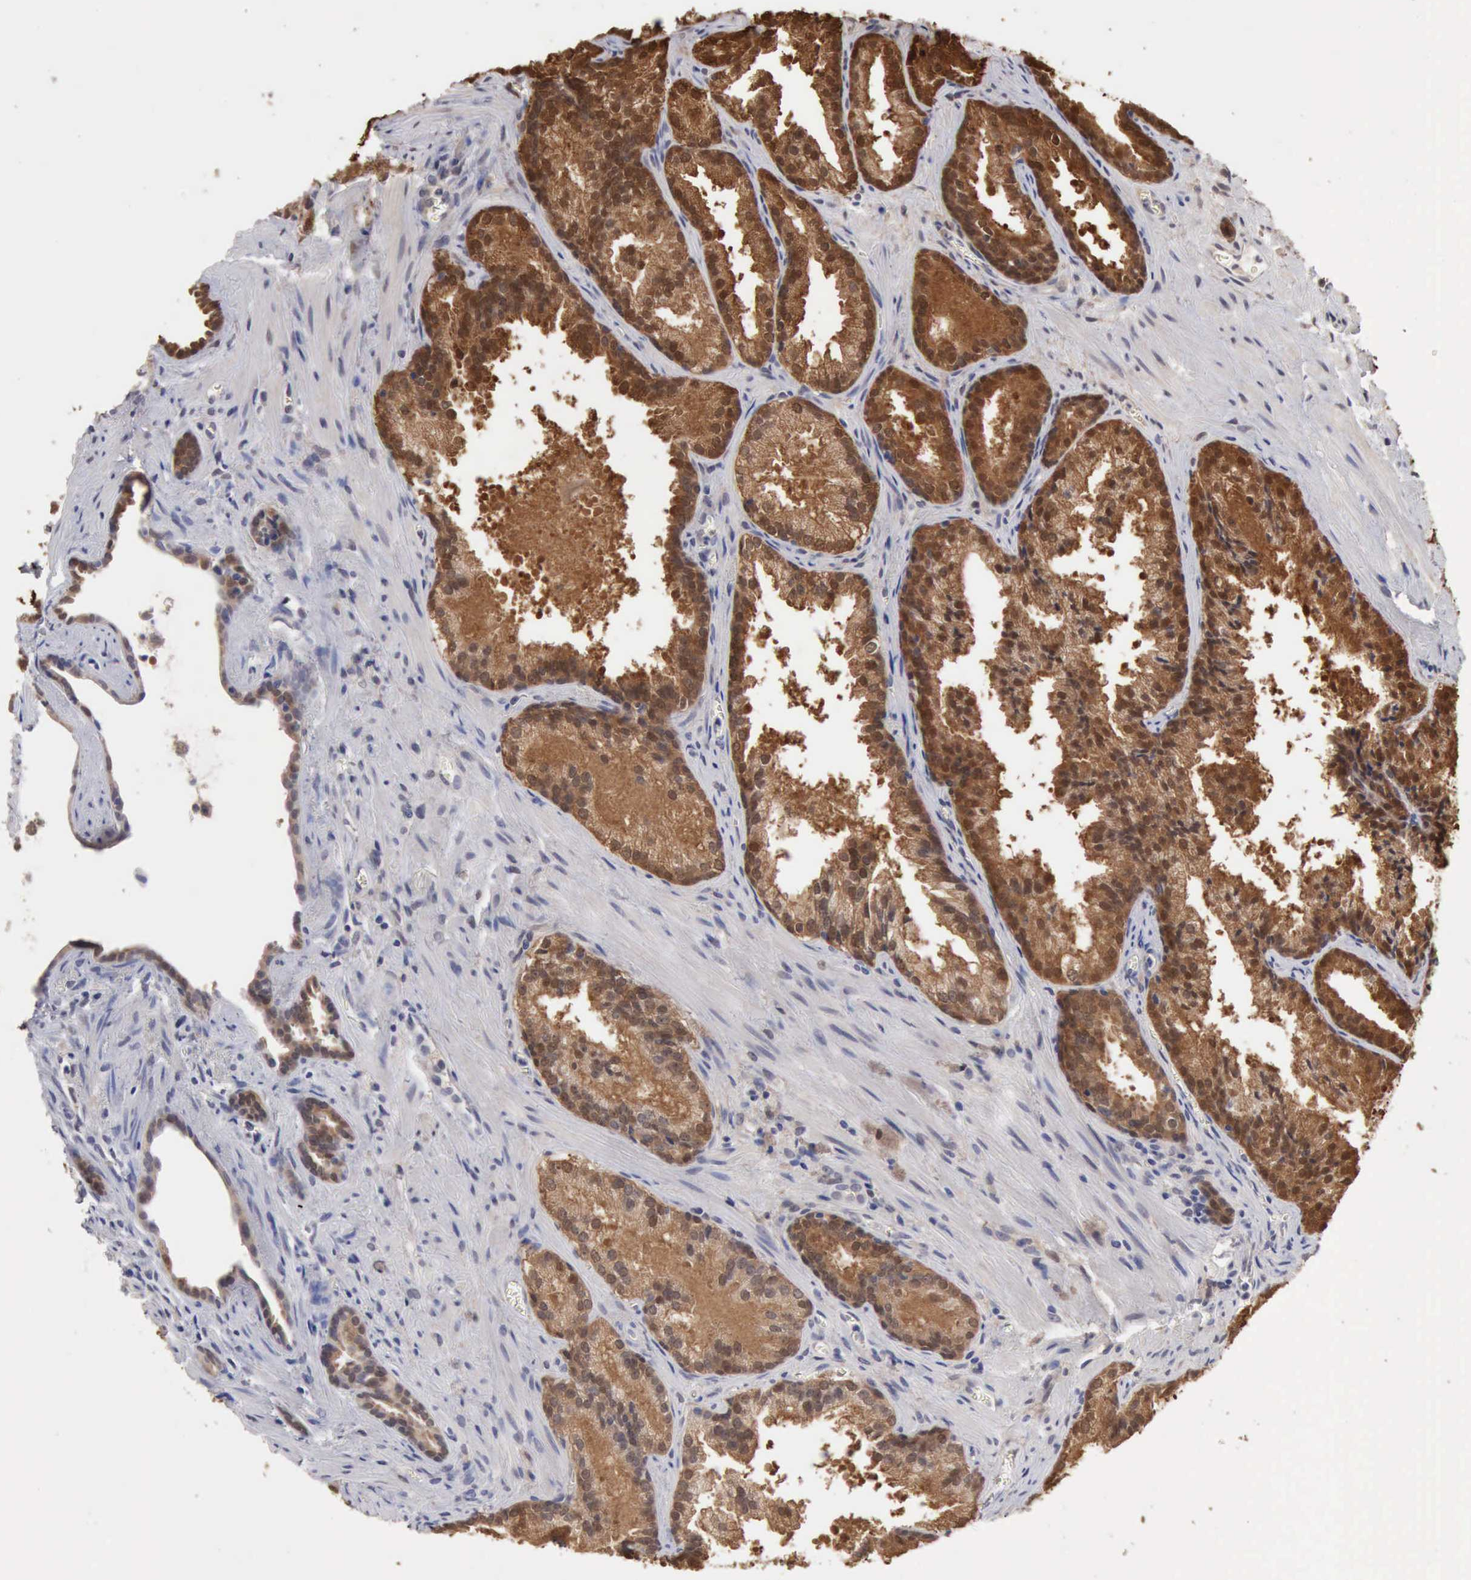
{"staining": {"intensity": "strong", "quantity": ">75%", "location": "cytoplasmic/membranous,nuclear"}, "tissue": "prostate cancer", "cell_type": "Tumor cells", "image_type": "cancer", "snomed": [{"axis": "morphology", "description": "Adenocarcinoma, Medium grade"}, {"axis": "topography", "description": "Prostate"}], "caption": "Protein analysis of prostate cancer (medium-grade adenocarcinoma) tissue reveals strong cytoplasmic/membranous and nuclear positivity in about >75% of tumor cells. (DAB (3,3'-diaminobenzidine) IHC with brightfield microscopy, high magnification).", "gene": "PTGR2", "patient": {"sex": "male", "age": 64}}